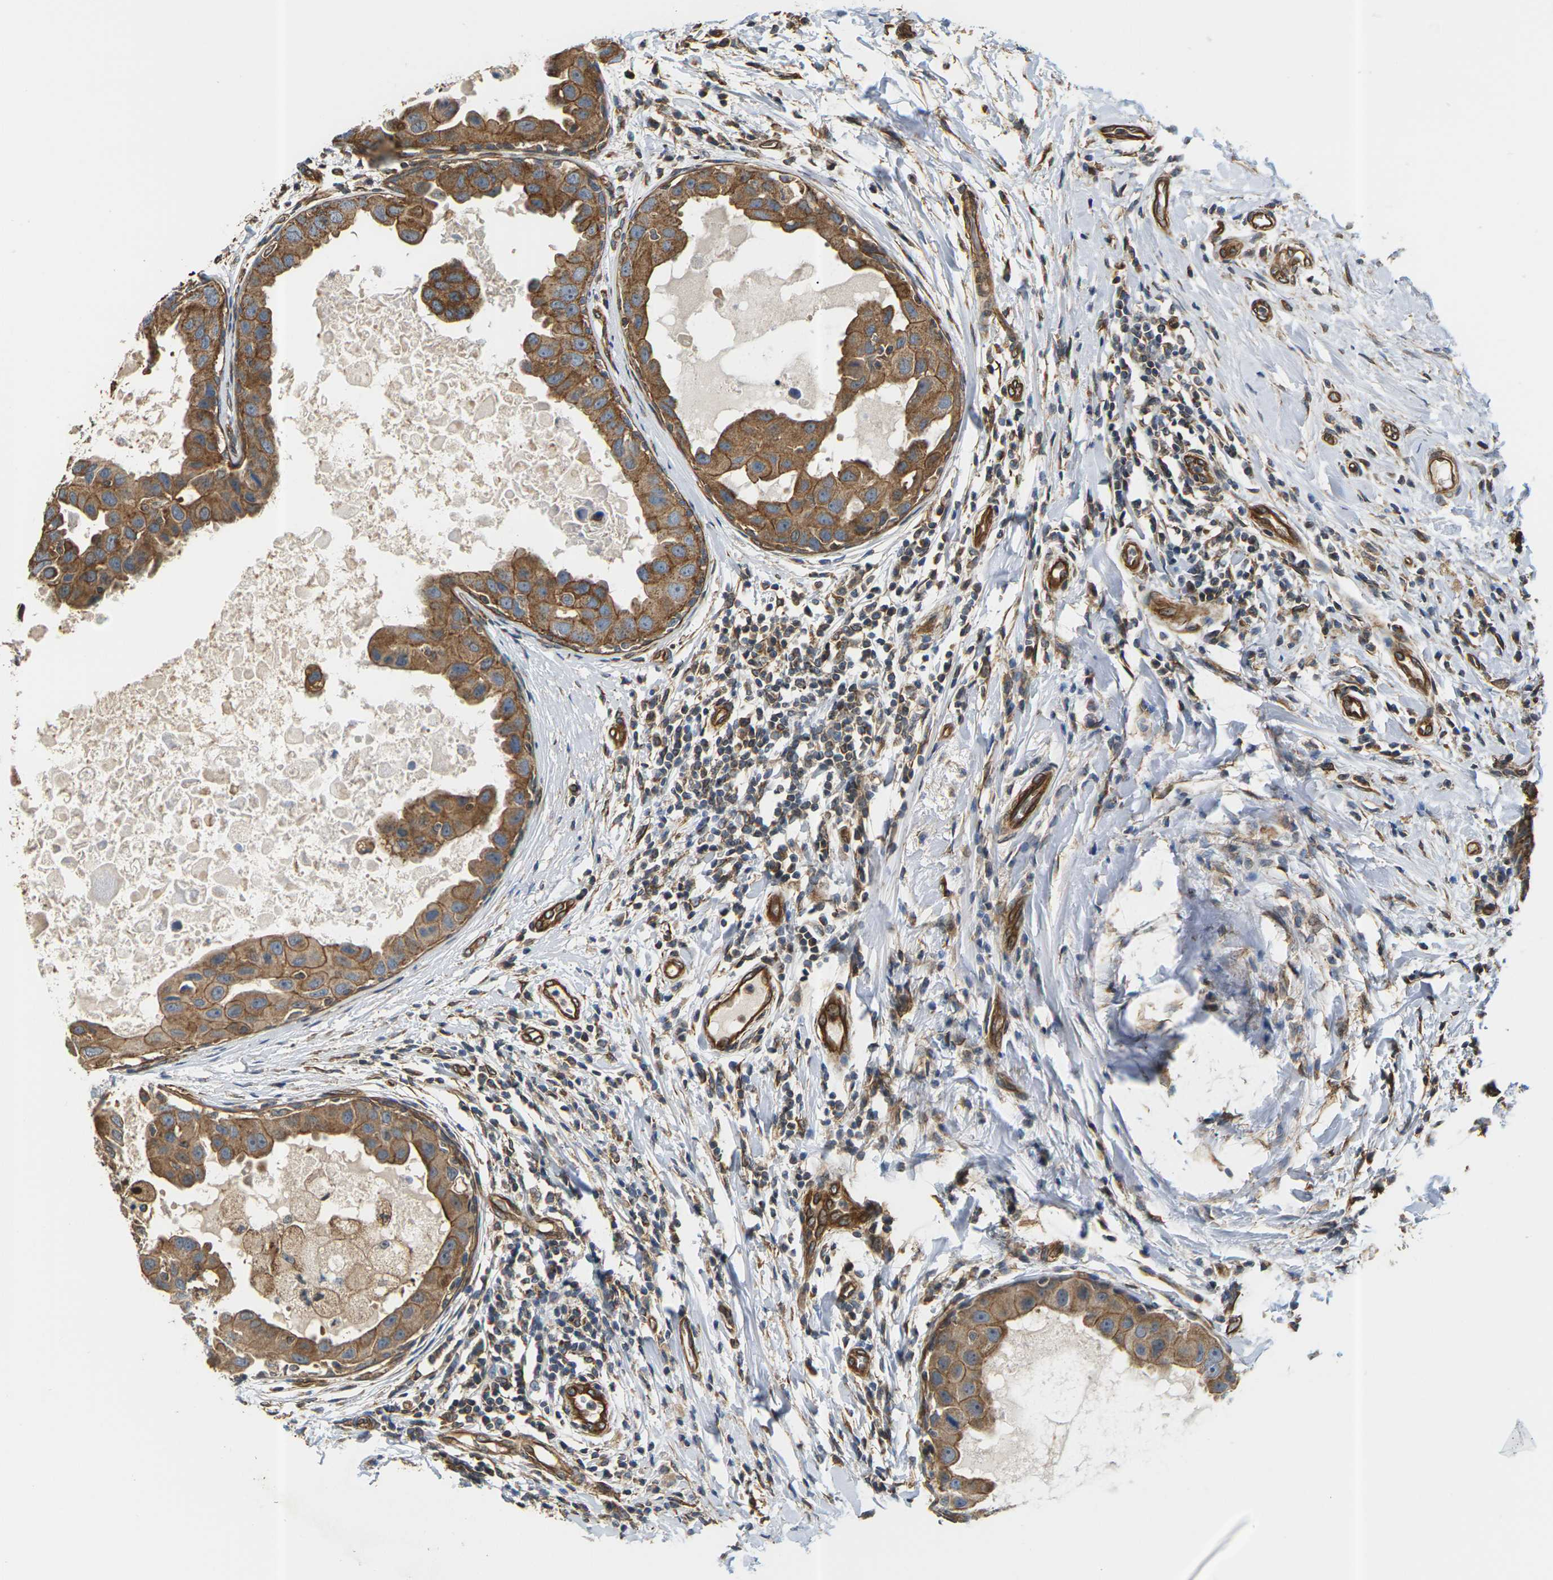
{"staining": {"intensity": "moderate", "quantity": ">75%", "location": "cytoplasmic/membranous"}, "tissue": "breast cancer", "cell_type": "Tumor cells", "image_type": "cancer", "snomed": [{"axis": "morphology", "description": "Duct carcinoma"}, {"axis": "topography", "description": "Breast"}], "caption": "The immunohistochemical stain shows moderate cytoplasmic/membranous positivity in tumor cells of infiltrating ductal carcinoma (breast) tissue.", "gene": "PCDHB4", "patient": {"sex": "female", "age": 27}}